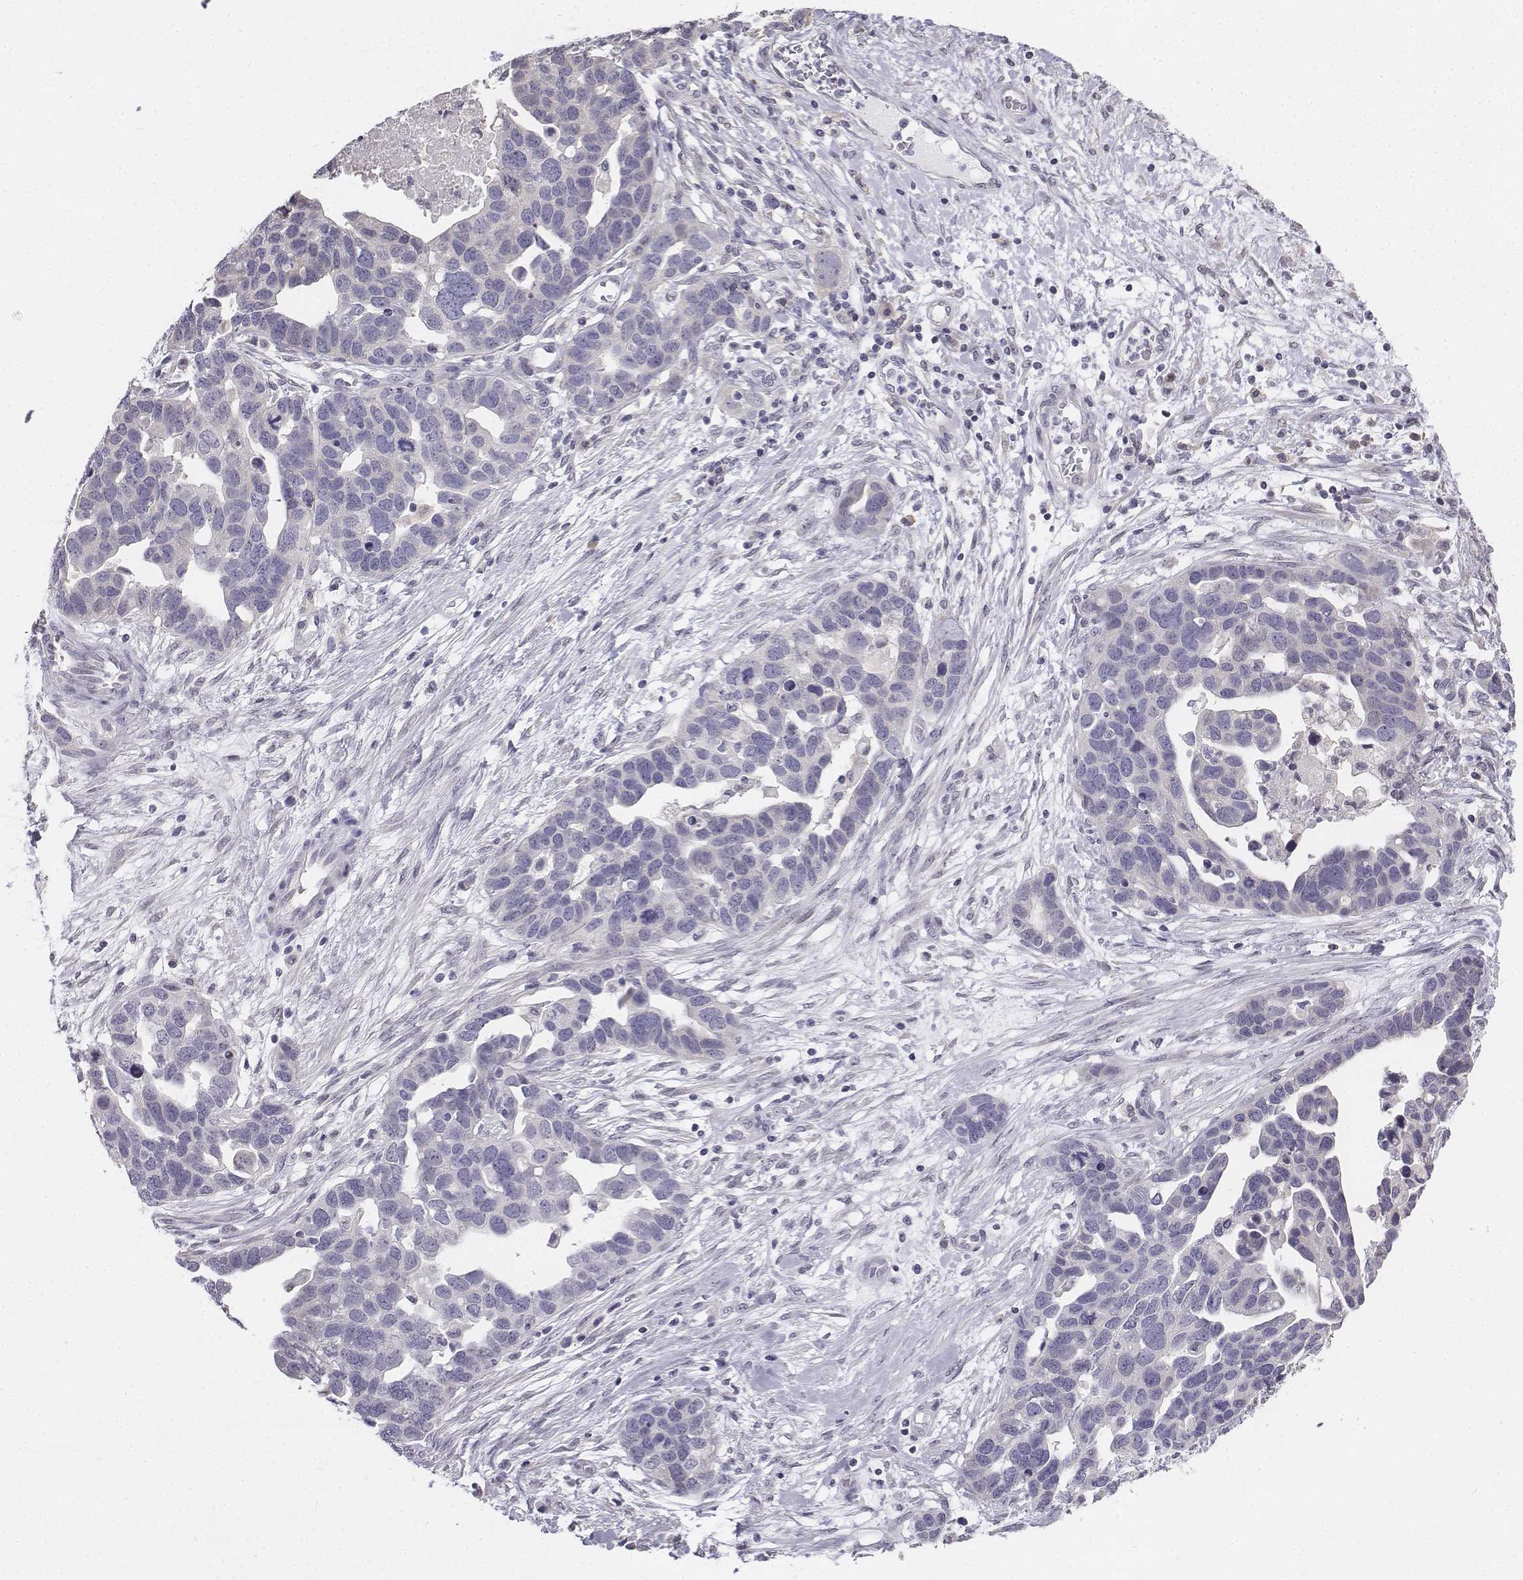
{"staining": {"intensity": "negative", "quantity": "none", "location": "none"}, "tissue": "ovarian cancer", "cell_type": "Tumor cells", "image_type": "cancer", "snomed": [{"axis": "morphology", "description": "Cystadenocarcinoma, serous, NOS"}, {"axis": "topography", "description": "Ovary"}], "caption": "This histopathology image is of ovarian cancer (serous cystadenocarcinoma) stained with immunohistochemistry (IHC) to label a protein in brown with the nuclei are counter-stained blue. There is no positivity in tumor cells.", "gene": "PENK", "patient": {"sex": "female", "age": 54}}